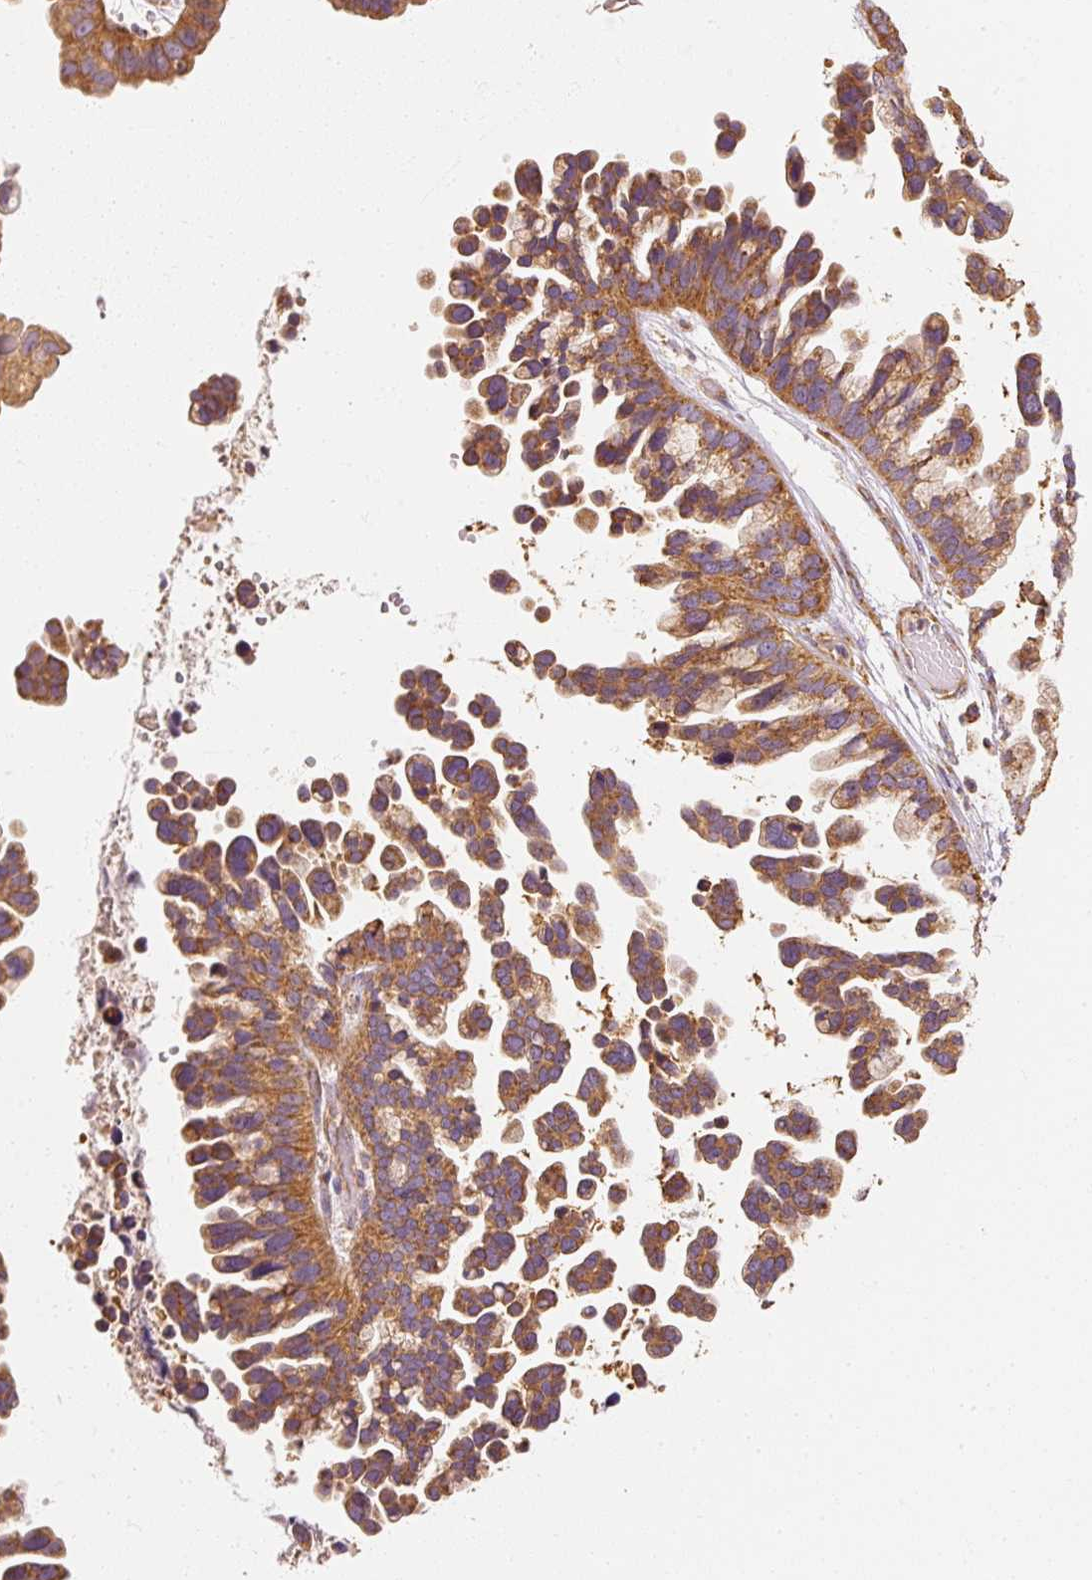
{"staining": {"intensity": "moderate", "quantity": ">75%", "location": "cytoplasmic/membranous"}, "tissue": "ovarian cancer", "cell_type": "Tumor cells", "image_type": "cancer", "snomed": [{"axis": "morphology", "description": "Cystadenocarcinoma, serous, NOS"}, {"axis": "topography", "description": "Ovary"}], "caption": "Serous cystadenocarcinoma (ovarian) stained with a protein marker reveals moderate staining in tumor cells.", "gene": "TOMM40", "patient": {"sex": "female", "age": 56}}